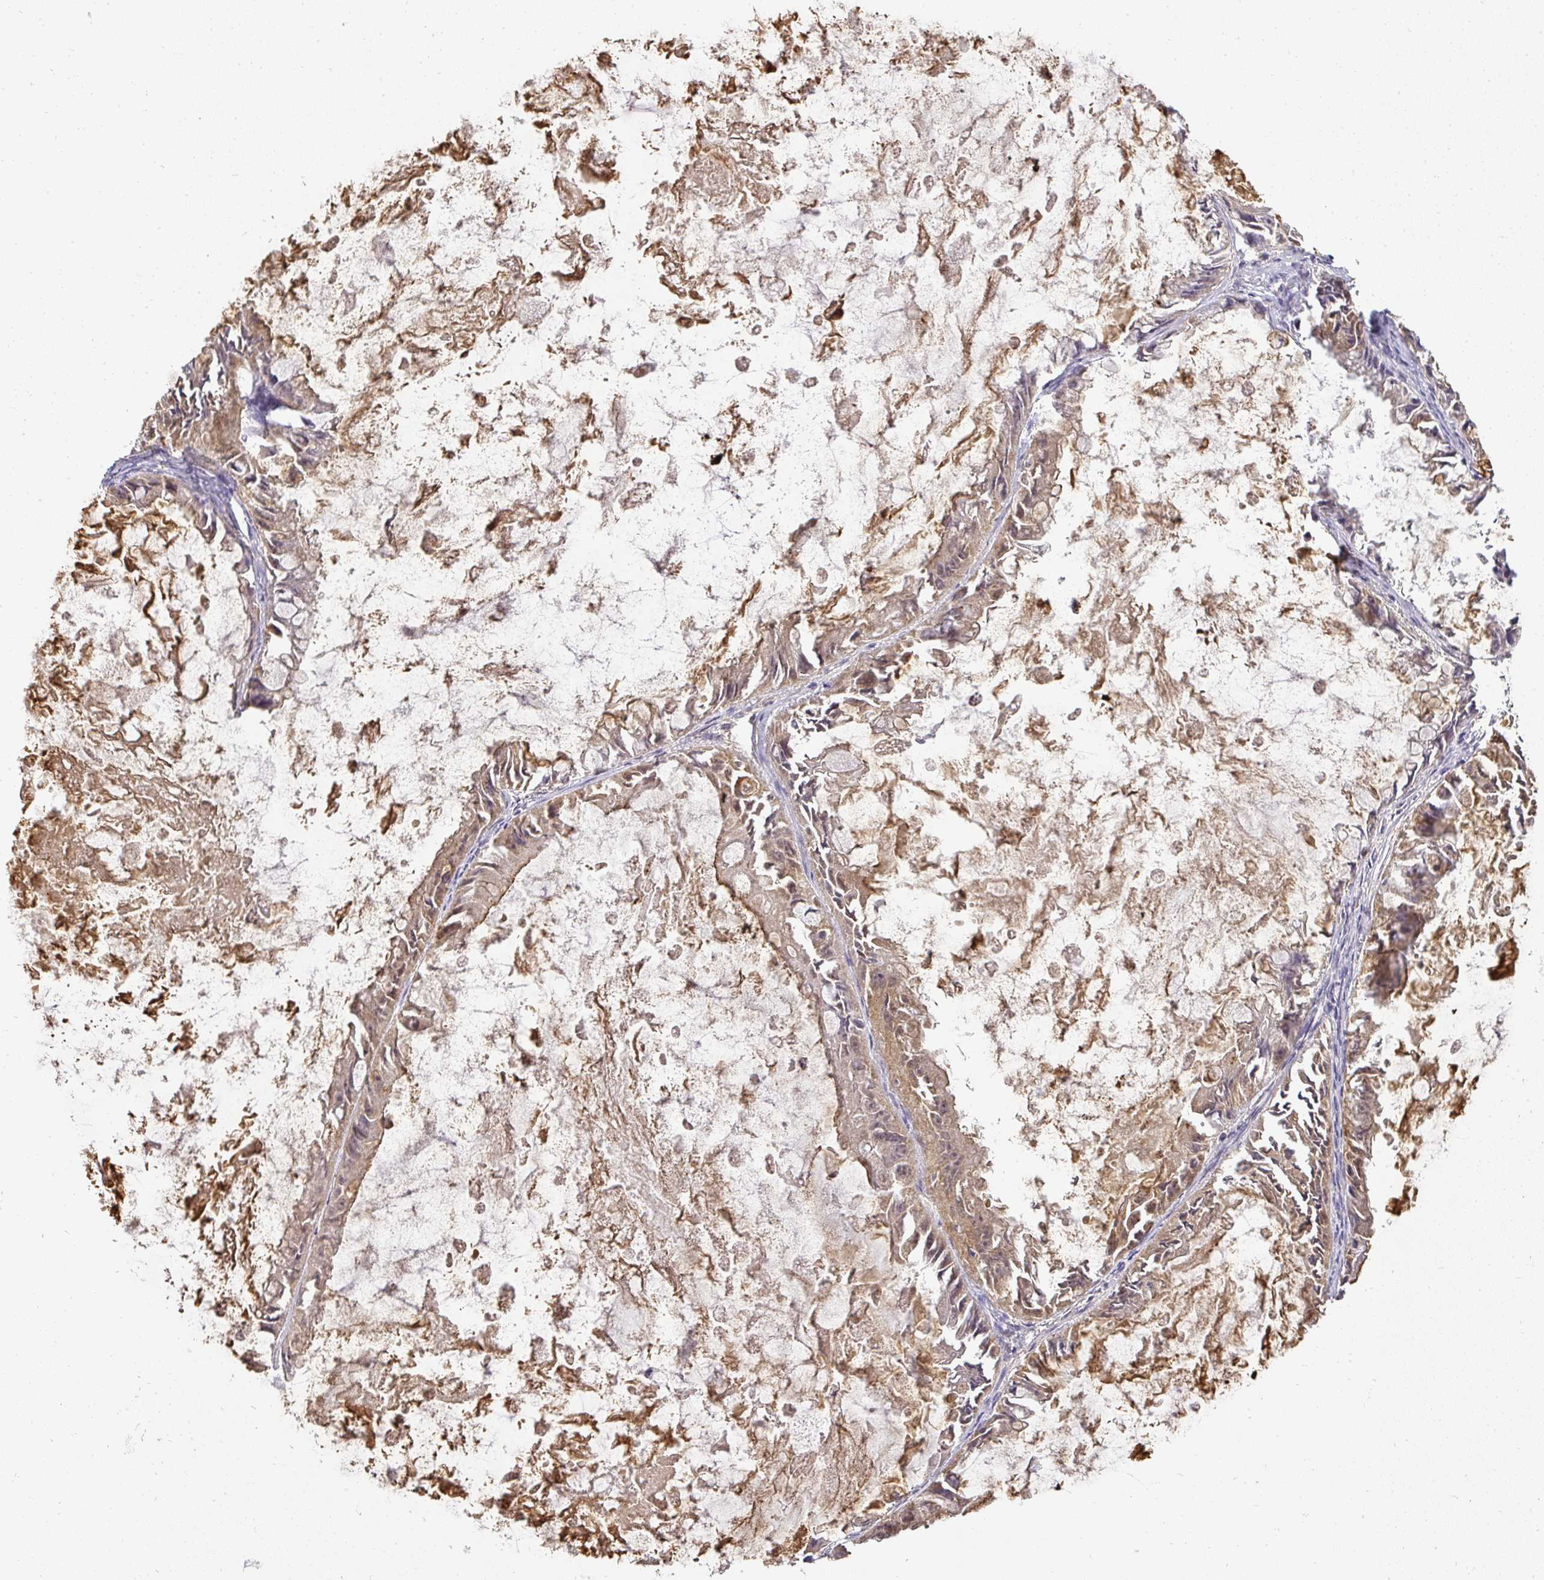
{"staining": {"intensity": "moderate", "quantity": ">75%", "location": "cytoplasmic/membranous"}, "tissue": "ovarian cancer", "cell_type": "Tumor cells", "image_type": "cancer", "snomed": [{"axis": "morphology", "description": "Cystadenocarcinoma, mucinous, NOS"}, {"axis": "topography", "description": "Ovary"}], "caption": "Immunohistochemical staining of human ovarian cancer (mucinous cystadenocarcinoma) reveals medium levels of moderate cytoplasmic/membranous positivity in approximately >75% of tumor cells.", "gene": "MYOM2", "patient": {"sex": "female", "age": 61}}